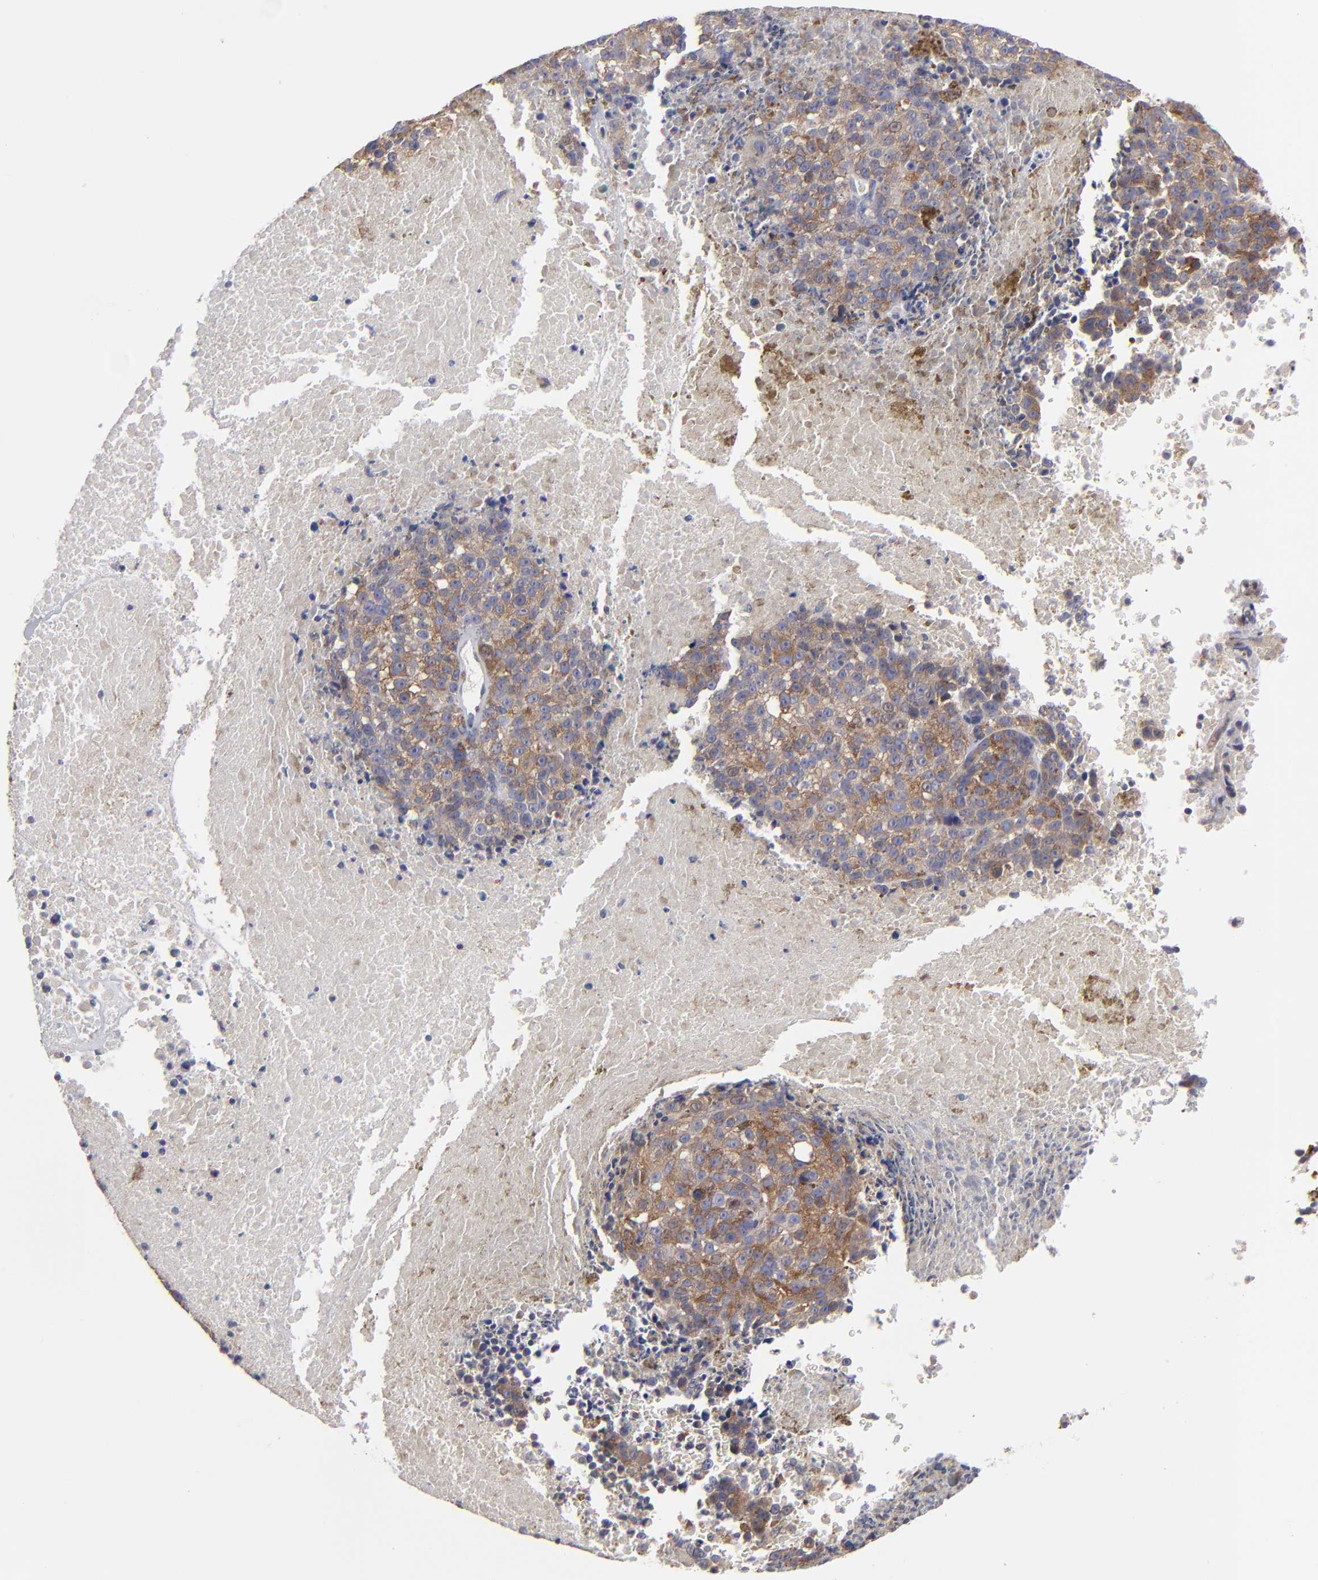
{"staining": {"intensity": "moderate", "quantity": ">75%", "location": "cytoplasmic/membranous"}, "tissue": "melanoma", "cell_type": "Tumor cells", "image_type": "cancer", "snomed": [{"axis": "morphology", "description": "Malignant melanoma, Metastatic site"}, {"axis": "topography", "description": "Cerebral cortex"}], "caption": "Protein analysis of melanoma tissue exhibits moderate cytoplasmic/membranous expression in approximately >75% of tumor cells.", "gene": "CEP97", "patient": {"sex": "female", "age": 52}}